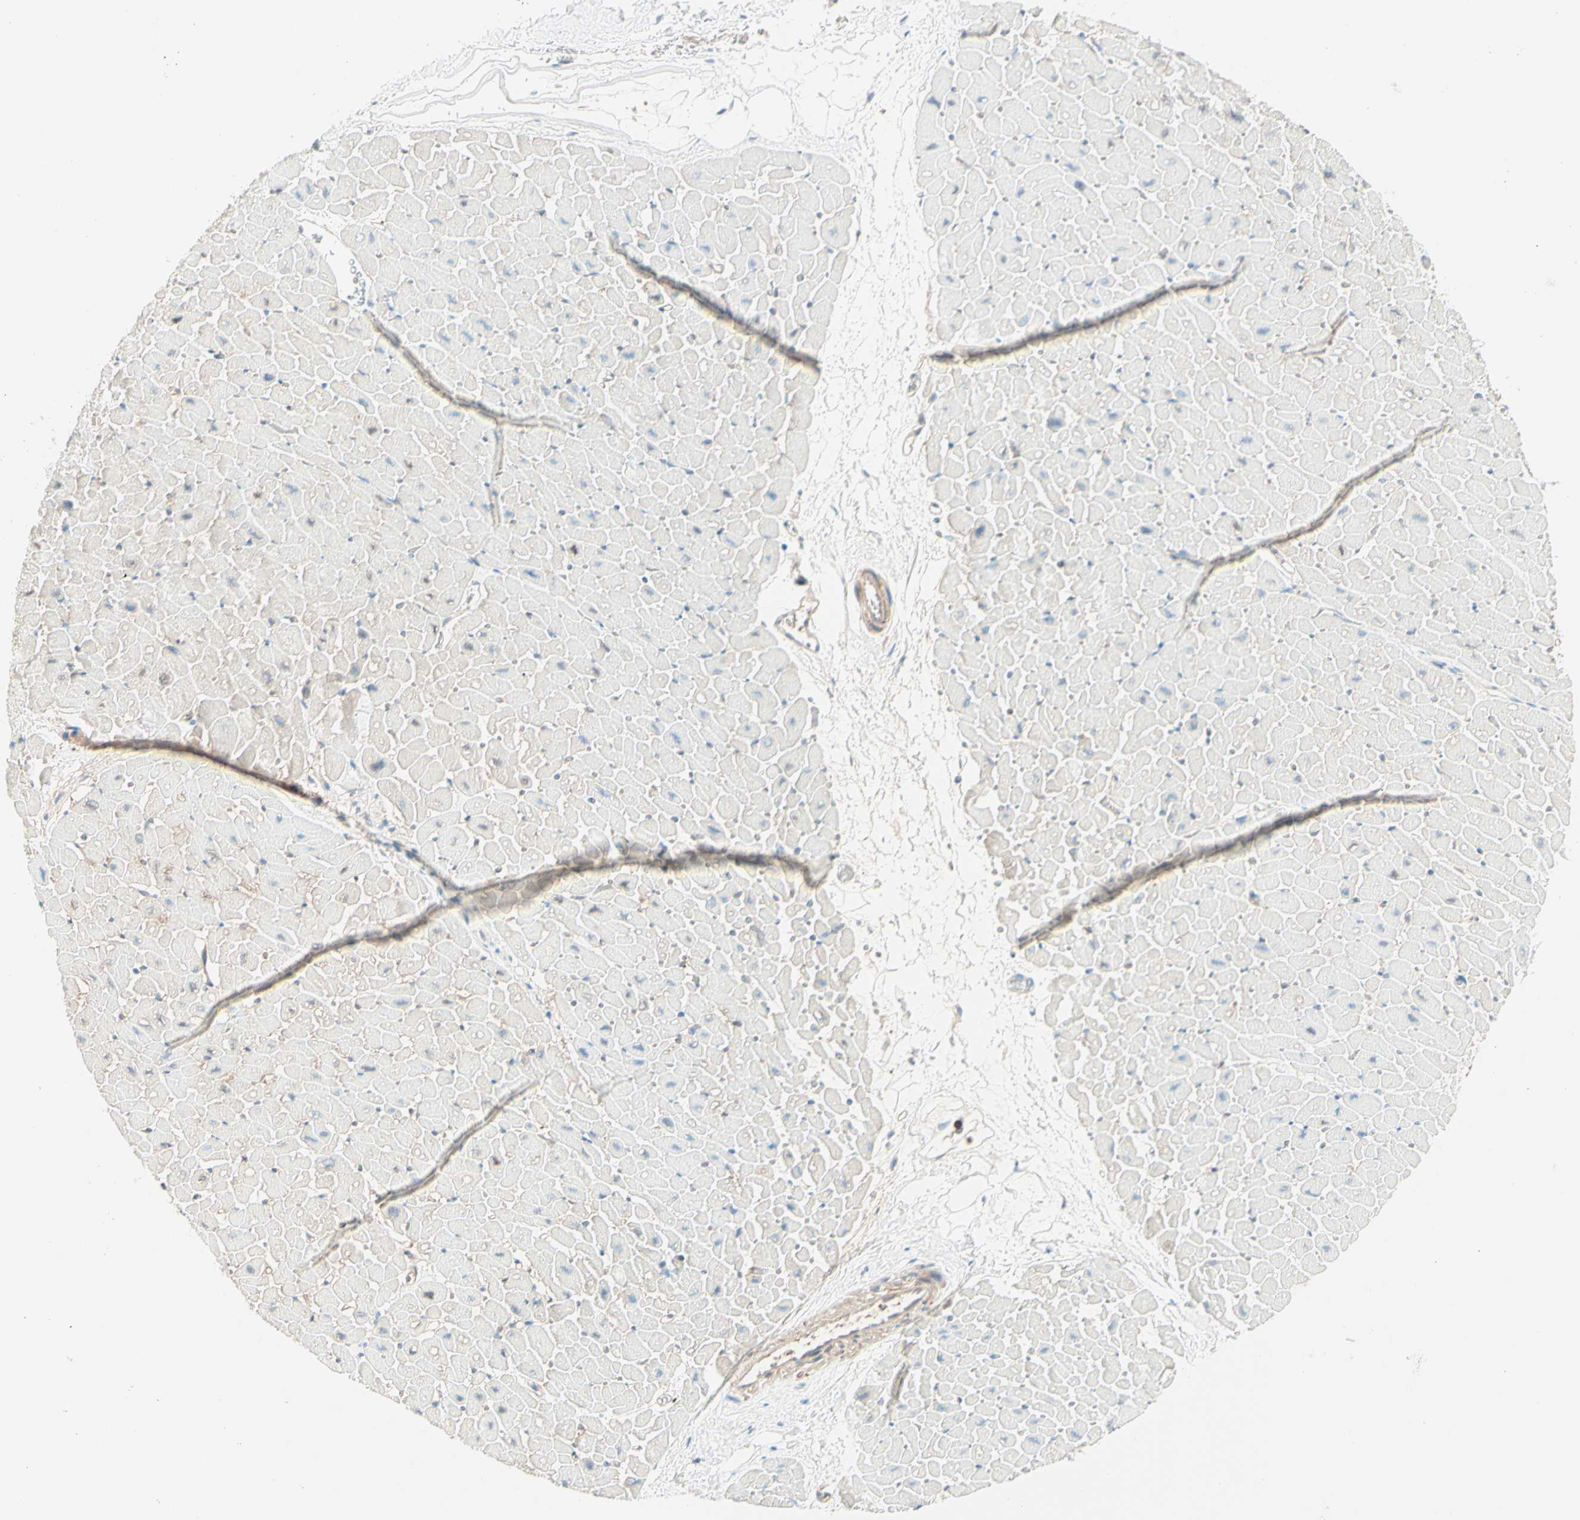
{"staining": {"intensity": "negative", "quantity": "none", "location": "none"}, "tissue": "heart muscle", "cell_type": "Cardiomyocytes", "image_type": "normal", "snomed": [{"axis": "morphology", "description": "Normal tissue, NOS"}, {"axis": "topography", "description": "Heart"}], "caption": "DAB immunohistochemical staining of normal human heart muscle reveals no significant positivity in cardiomyocytes.", "gene": "UPK3B", "patient": {"sex": "male", "age": 45}}